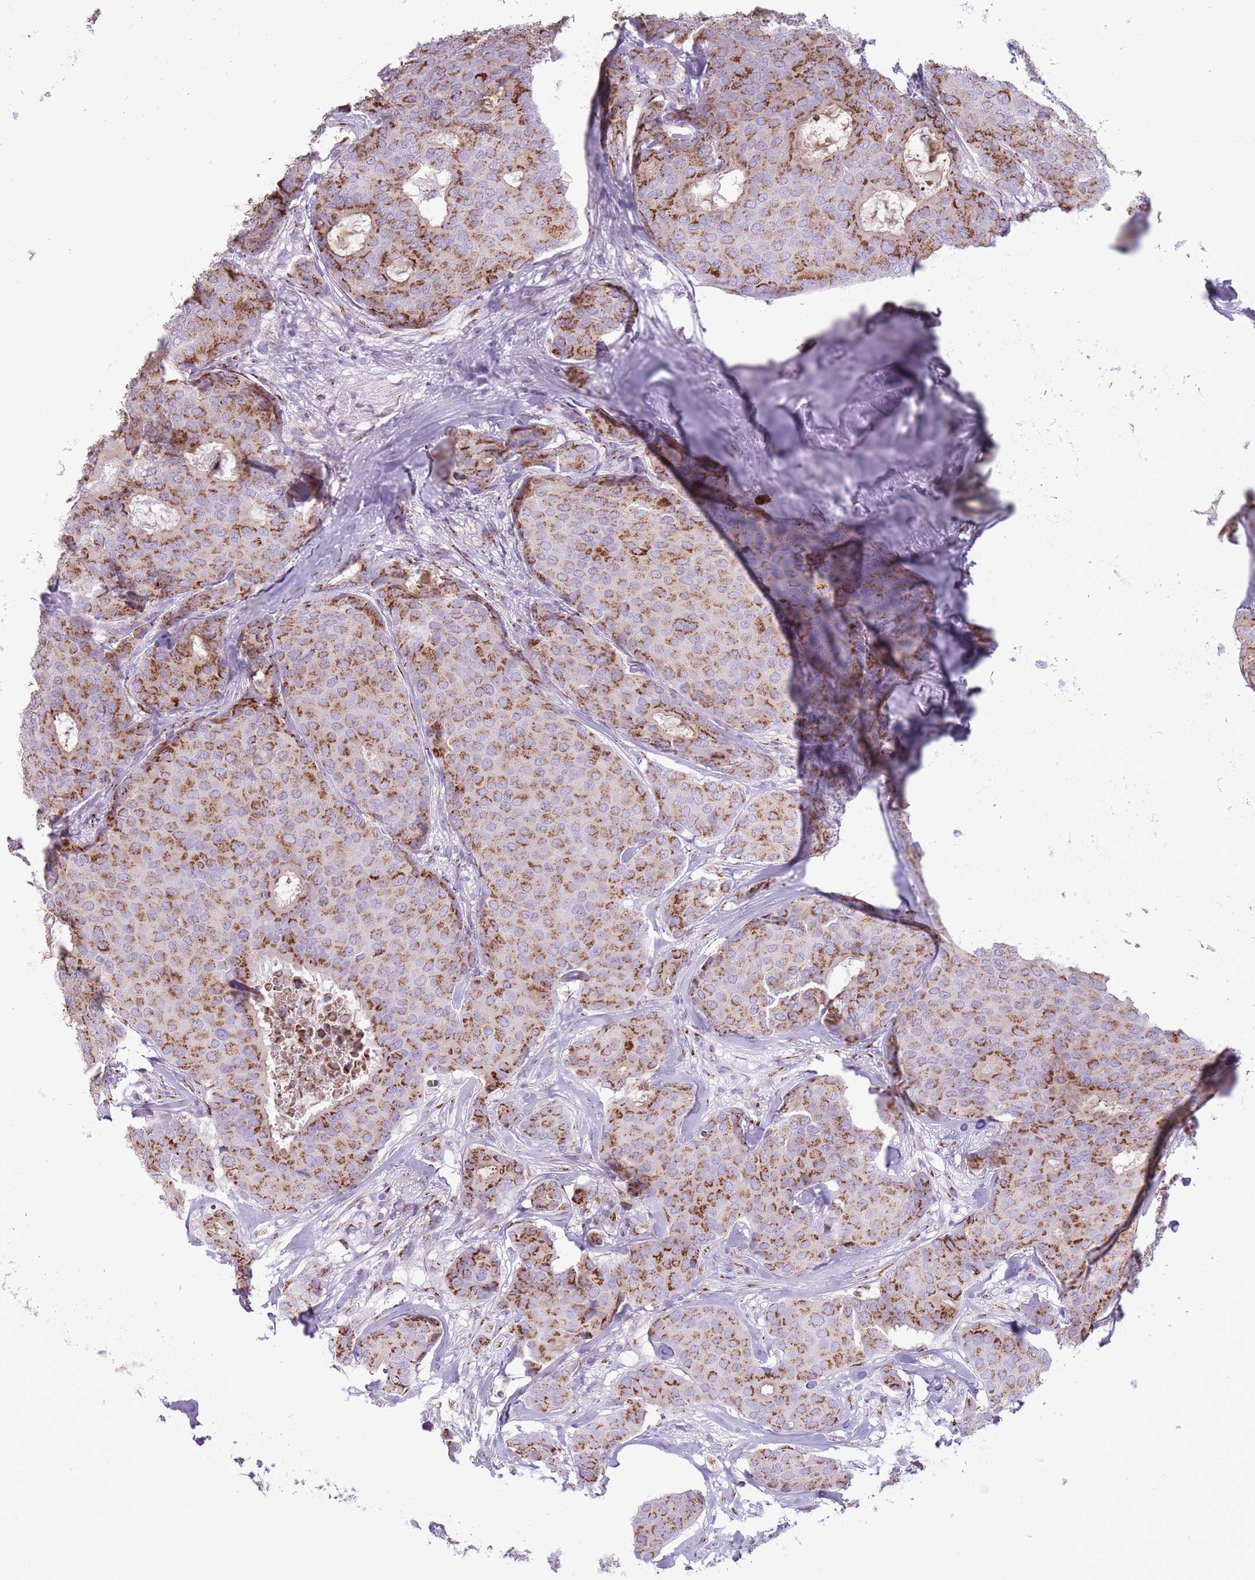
{"staining": {"intensity": "moderate", "quantity": ">75%", "location": "cytoplasmic/membranous"}, "tissue": "breast cancer", "cell_type": "Tumor cells", "image_type": "cancer", "snomed": [{"axis": "morphology", "description": "Duct carcinoma"}, {"axis": "topography", "description": "Breast"}], "caption": "Protein analysis of breast invasive ductal carcinoma tissue exhibits moderate cytoplasmic/membranous staining in about >75% of tumor cells.", "gene": "B4GALT2", "patient": {"sex": "female", "age": 75}}